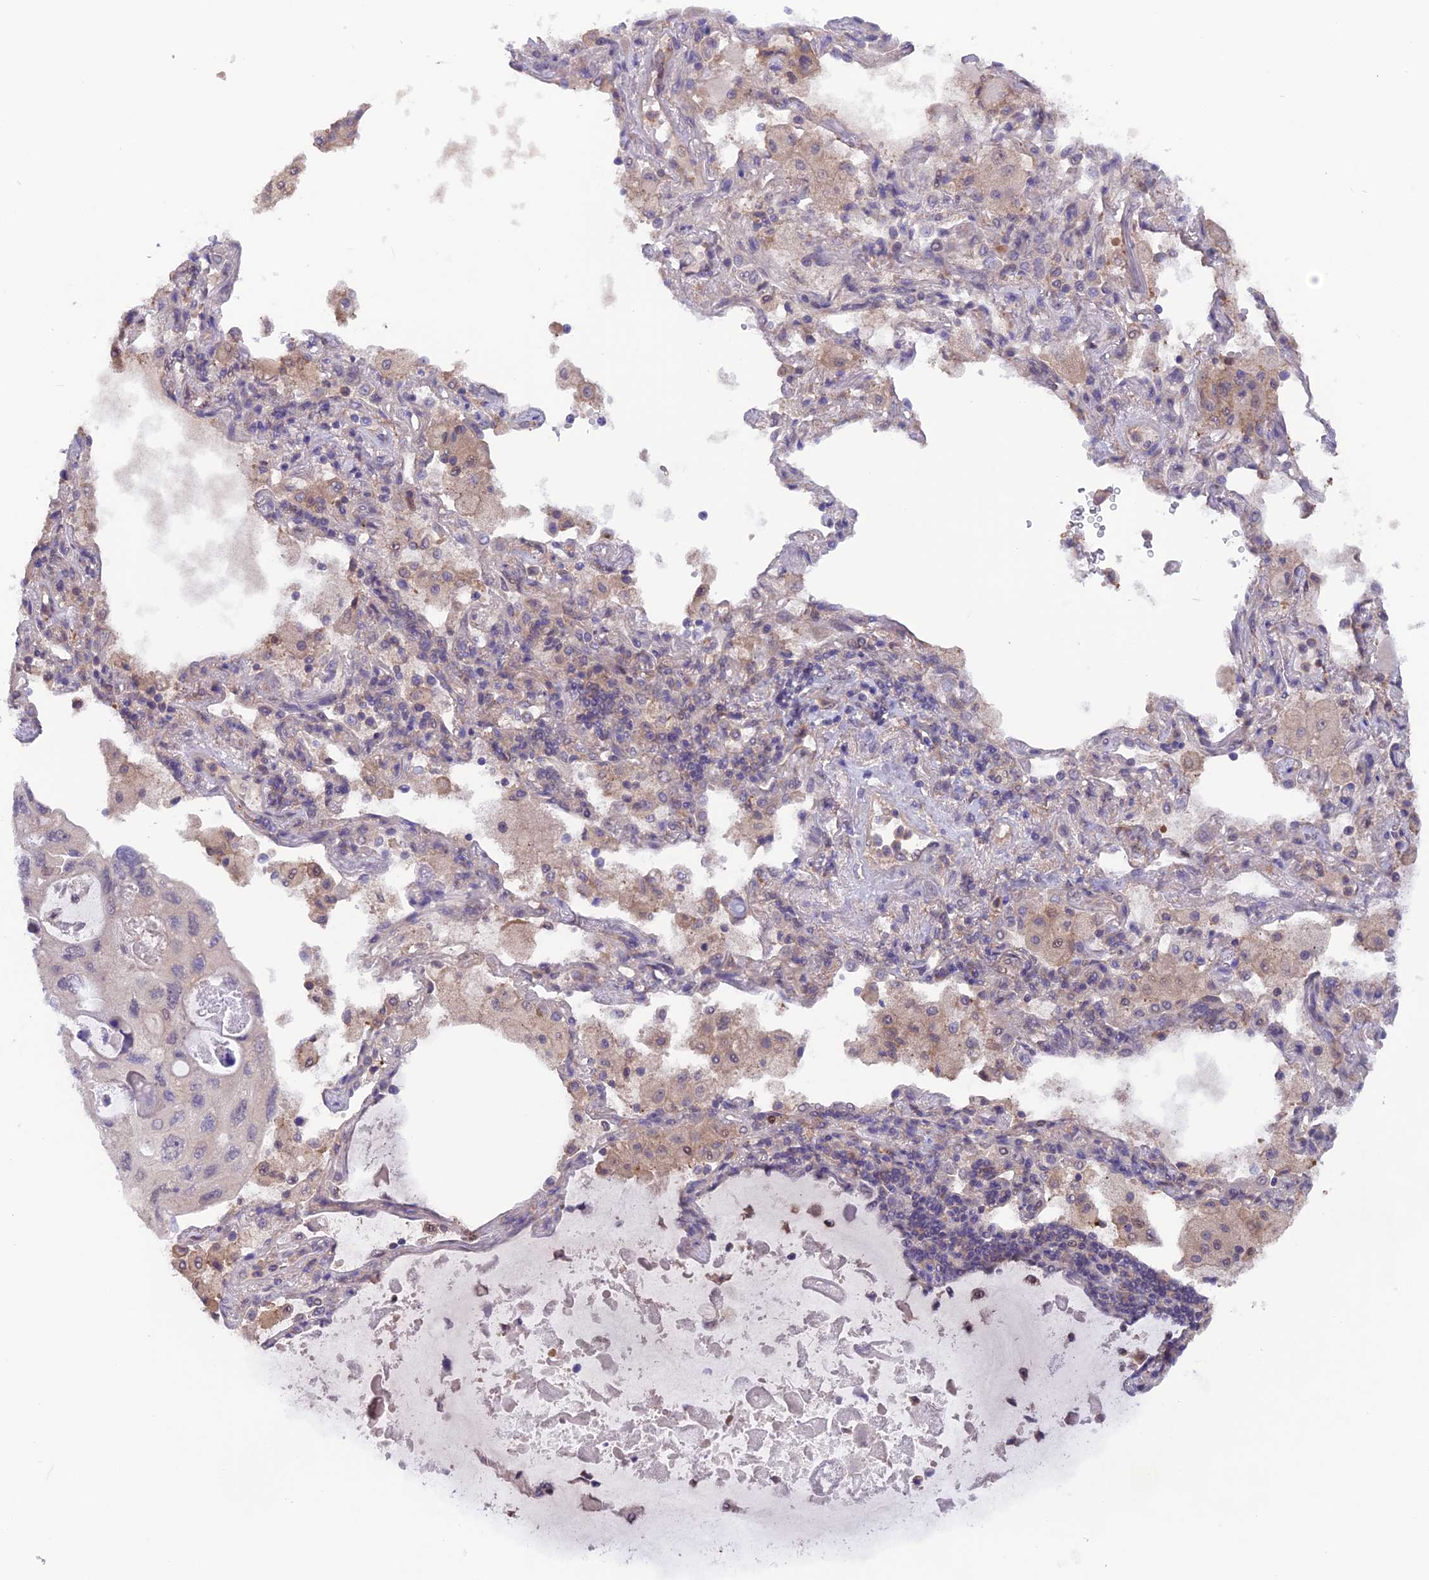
{"staining": {"intensity": "negative", "quantity": "none", "location": "none"}, "tissue": "lung cancer", "cell_type": "Tumor cells", "image_type": "cancer", "snomed": [{"axis": "morphology", "description": "Squamous cell carcinoma, NOS"}, {"axis": "topography", "description": "Lung"}], "caption": "Tumor cells show no significant protein positivity in lung squamous cell carcinoma.", "gene": "MAST2", "patient": {"sex": "female", "age": 73}}